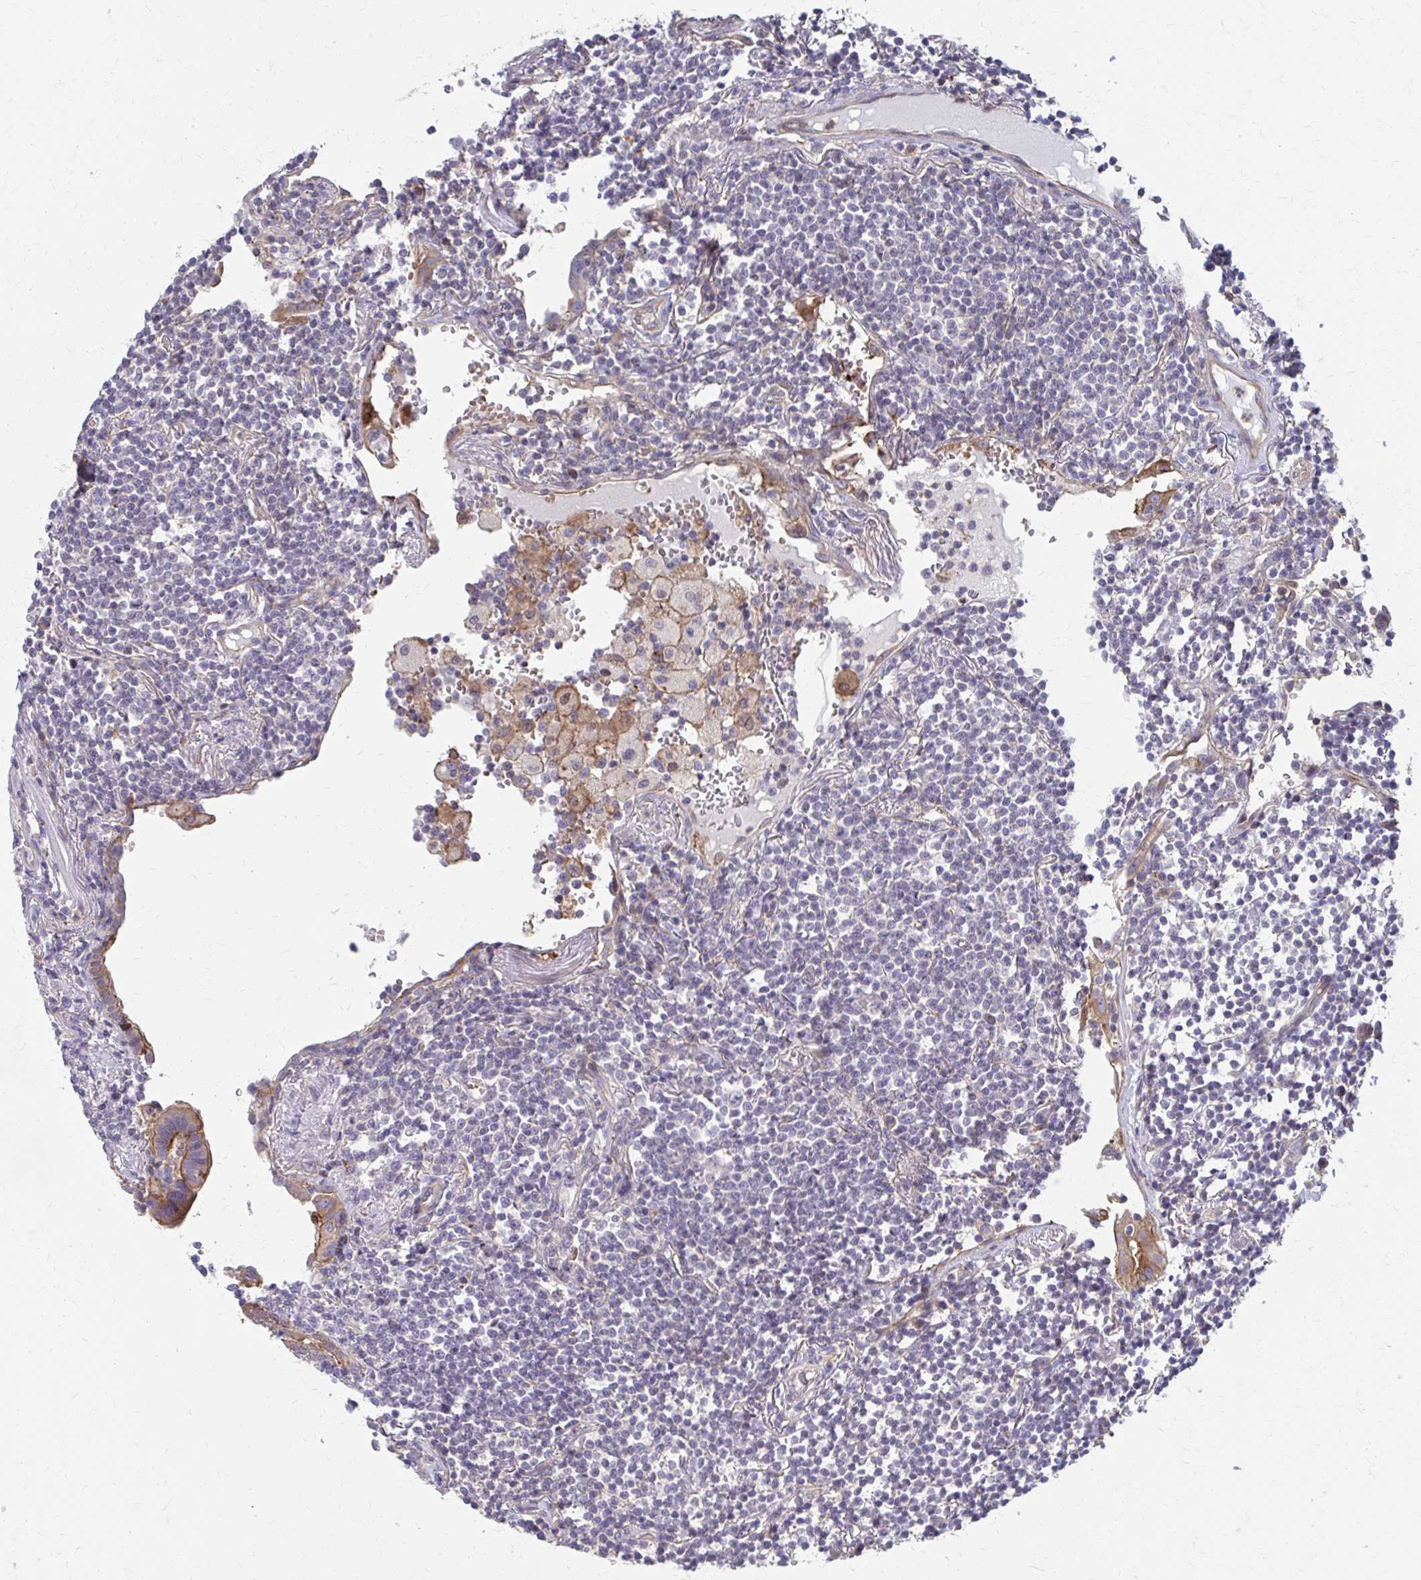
{"staining": {"intensity": "negative", "quantity": "none", "location": "none"}, "tissue": "lymphoma", "cell_type": "Tumor cells", "image_type": "cancer", "snomed": [{"axis": "morphology", "description": "Malignant lymphoma, non-Hodgkin's type, Low grade"}, {"axis": "topography", "description": "Lung"}], "caption": "IHC histopathology image of neoplastic tissue: human low-grade malignant lymphoma, non-Hodgkin's type stained with DAB reveals no significant protein expression in tumor cells.", "gene": "MMP14", "patient": {"sex": "female", "age": 71}}